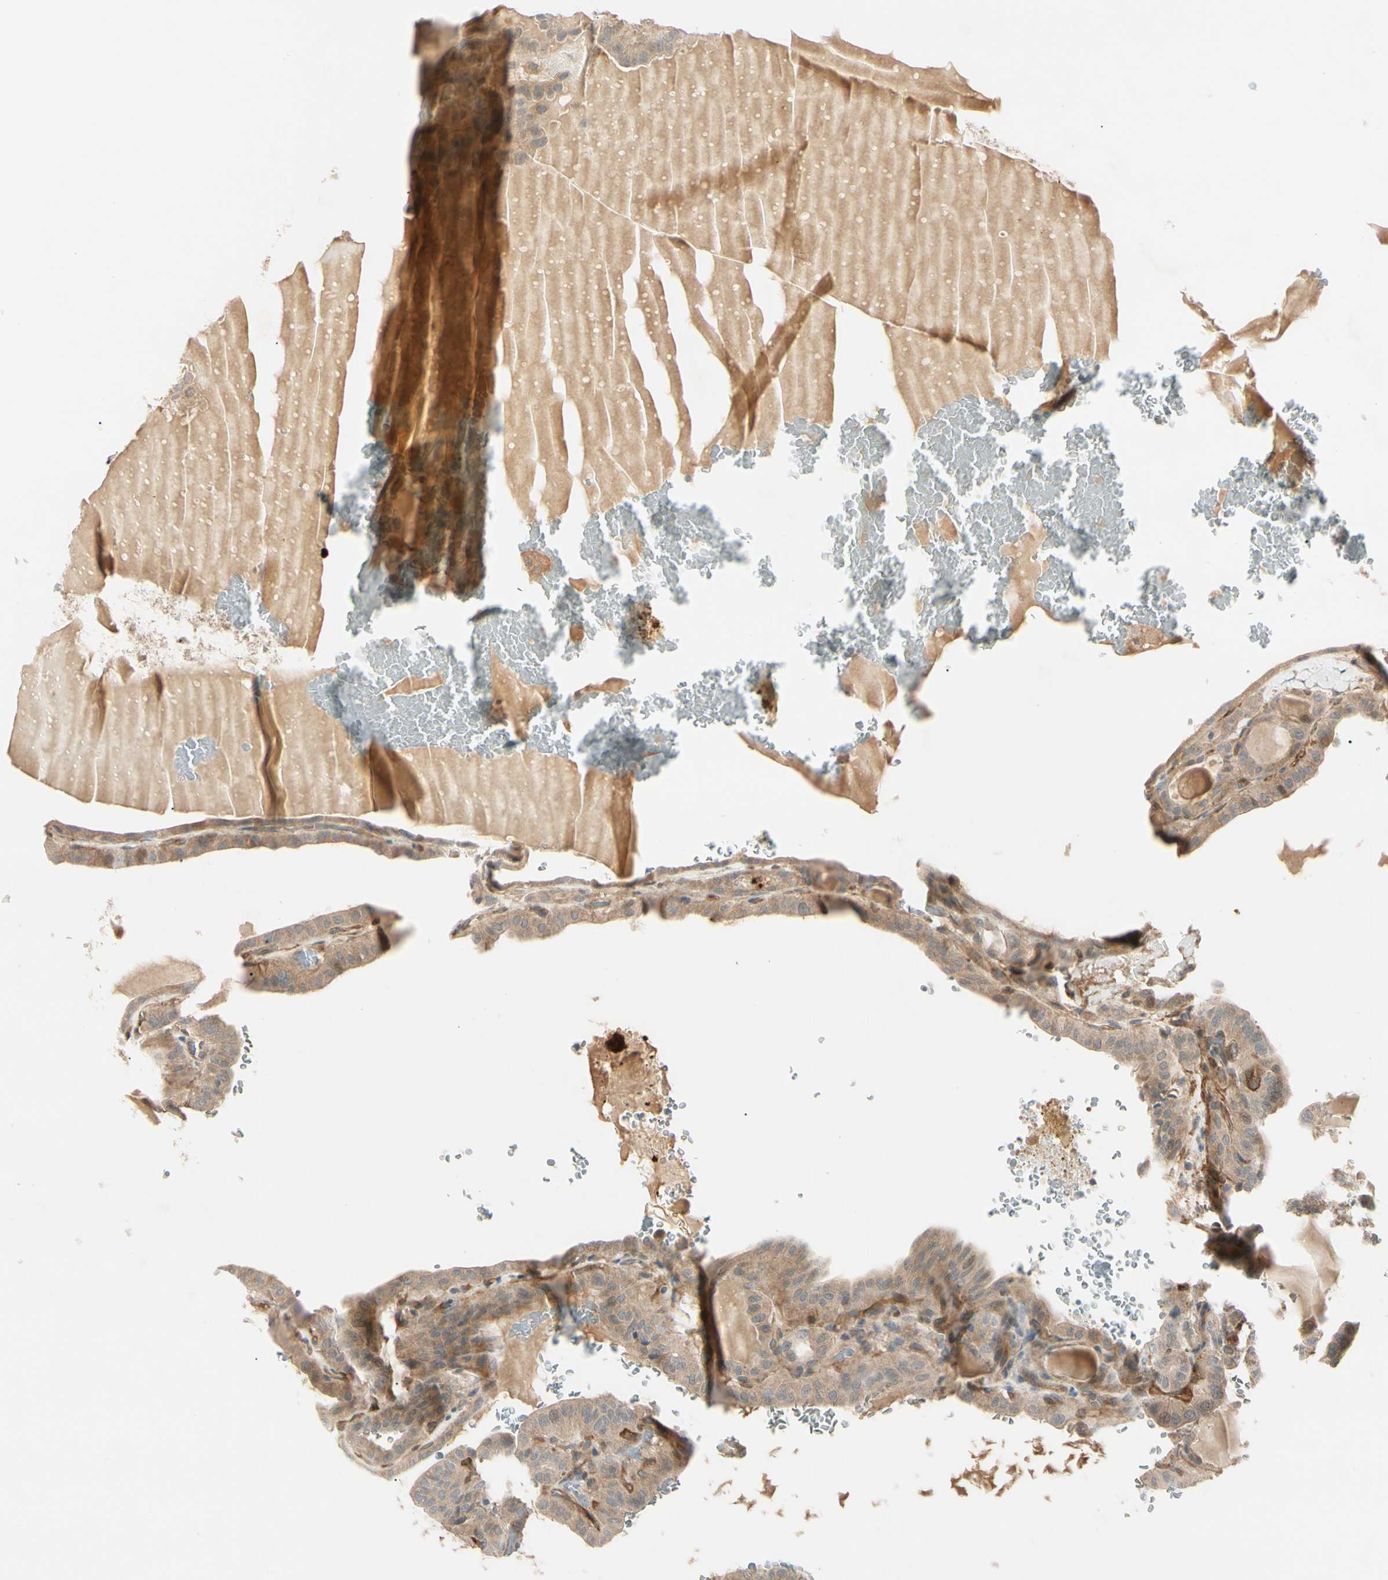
{"staining": {"intensity": "moderate", "quantity": ">75%", "location": "cytoplasmic/membranous"}, "tissue": "thyroid cancer", "cell_type": "Tumor cells", "image_type": "cancer", "snomed": [{"axis": "morphology", "description": "Papillary adenocarcinoma, NOS"}, {"axis": "topography", "description": "Thyroid gland"}], "caption": "Immunohistochemistry (IHC) image of papillary adenocarcinoma (thyroid) stained for a protein (brown), which shows medium levels of moderate cytoplasmic/membranous expression in about >75% of tumor cells.", "gene": "F2R", "patient": {"sex": "male", "age": 77}}